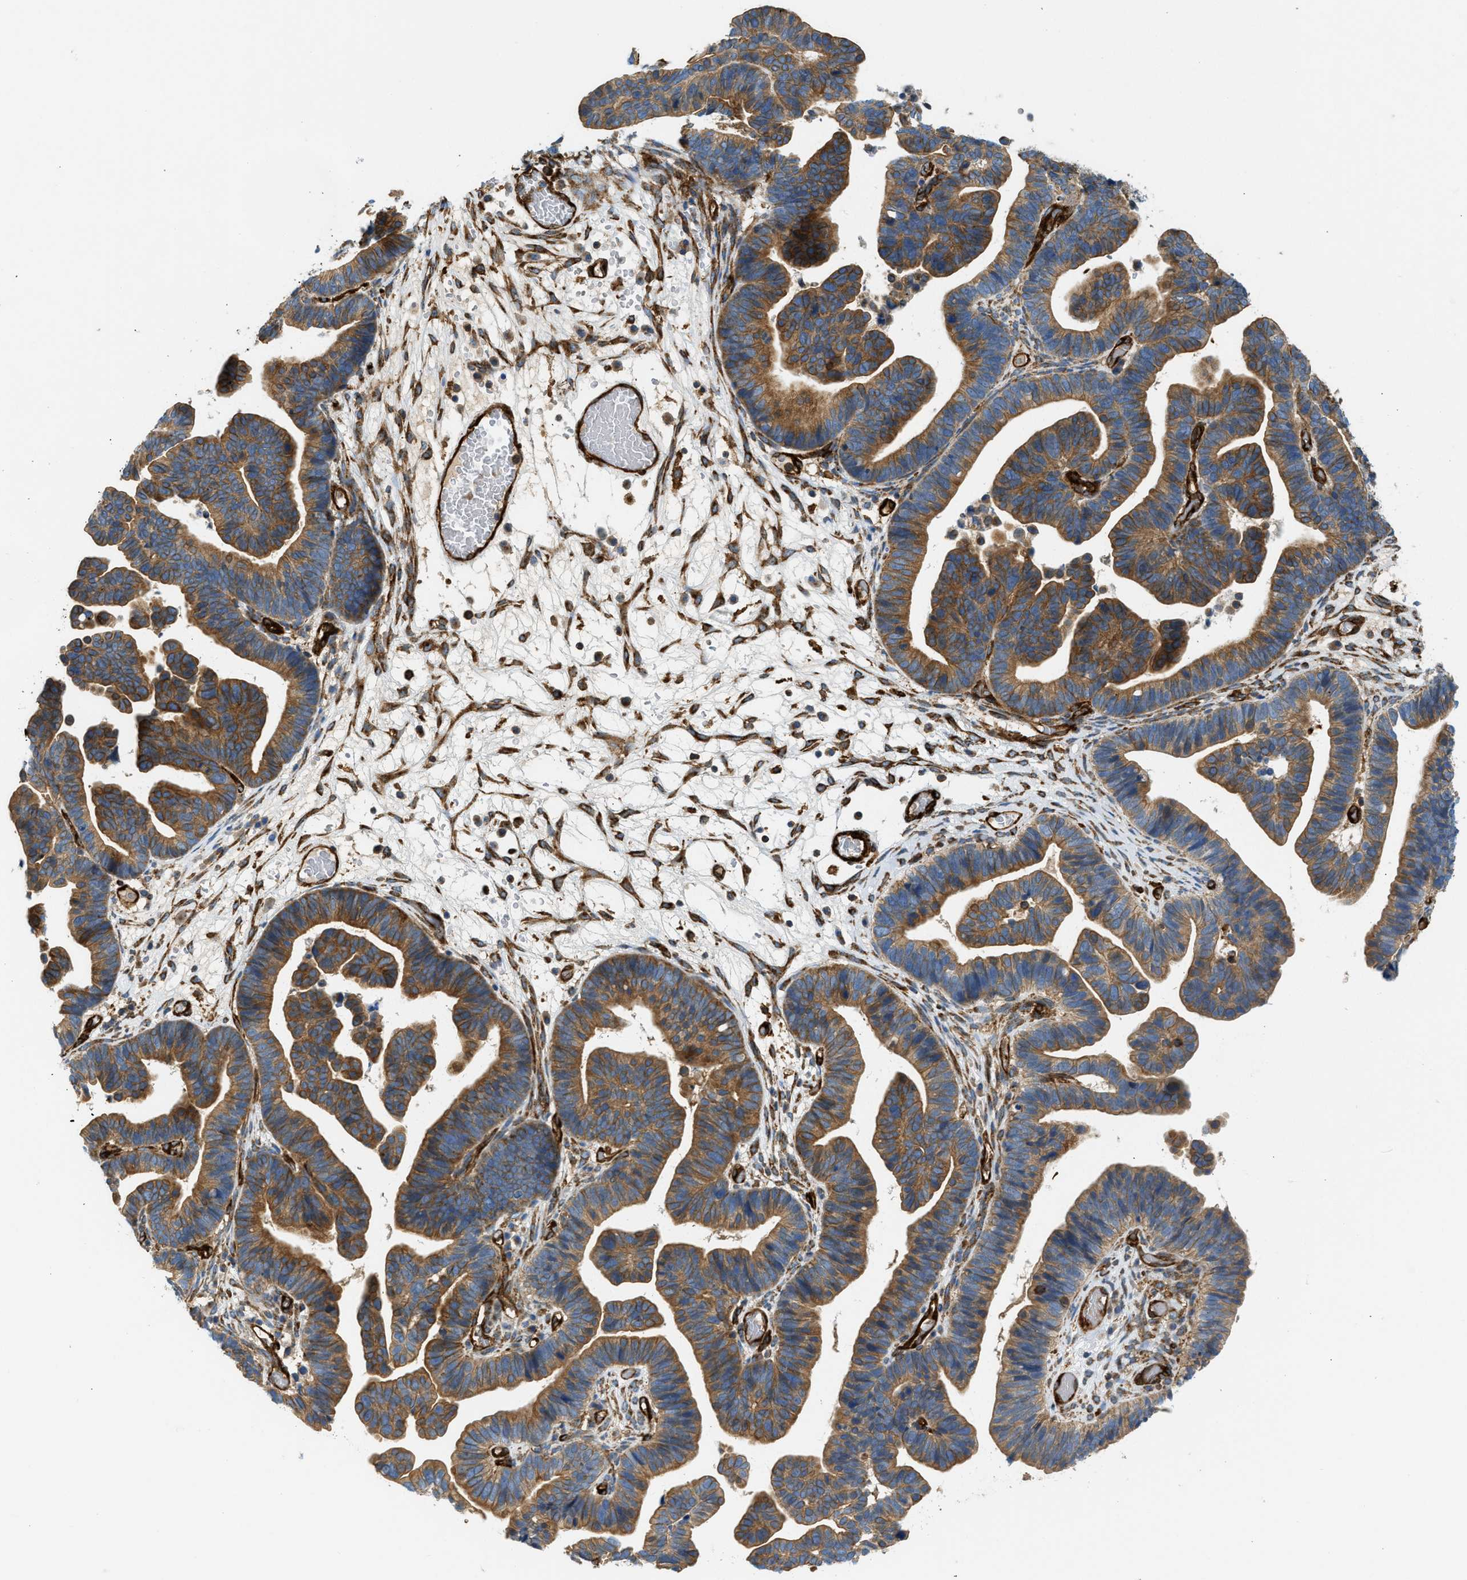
{"staining": {"intensity": "moderate", "quantity": ">75%", "location": "cytoplasmic/membranous"}, "tissue": "ovarian cancer", "cell_type": "Tumor cells", "image_type": "cancer", "snomed": [{"axis": "morphology", "description": "Cystadenocarcinoma, serous, NOS"}, {"axis": "topography", "description": "Ovary"}], "caption": "Ovarian serous cystadenocarcinoma stained for a protein (brown) demonstrates moderate cytoplasmic/membranous positive expression in approximately >75% of tumor cells.", "gene": "HIP1", "patient": {"sex": "female", "age": 56}}